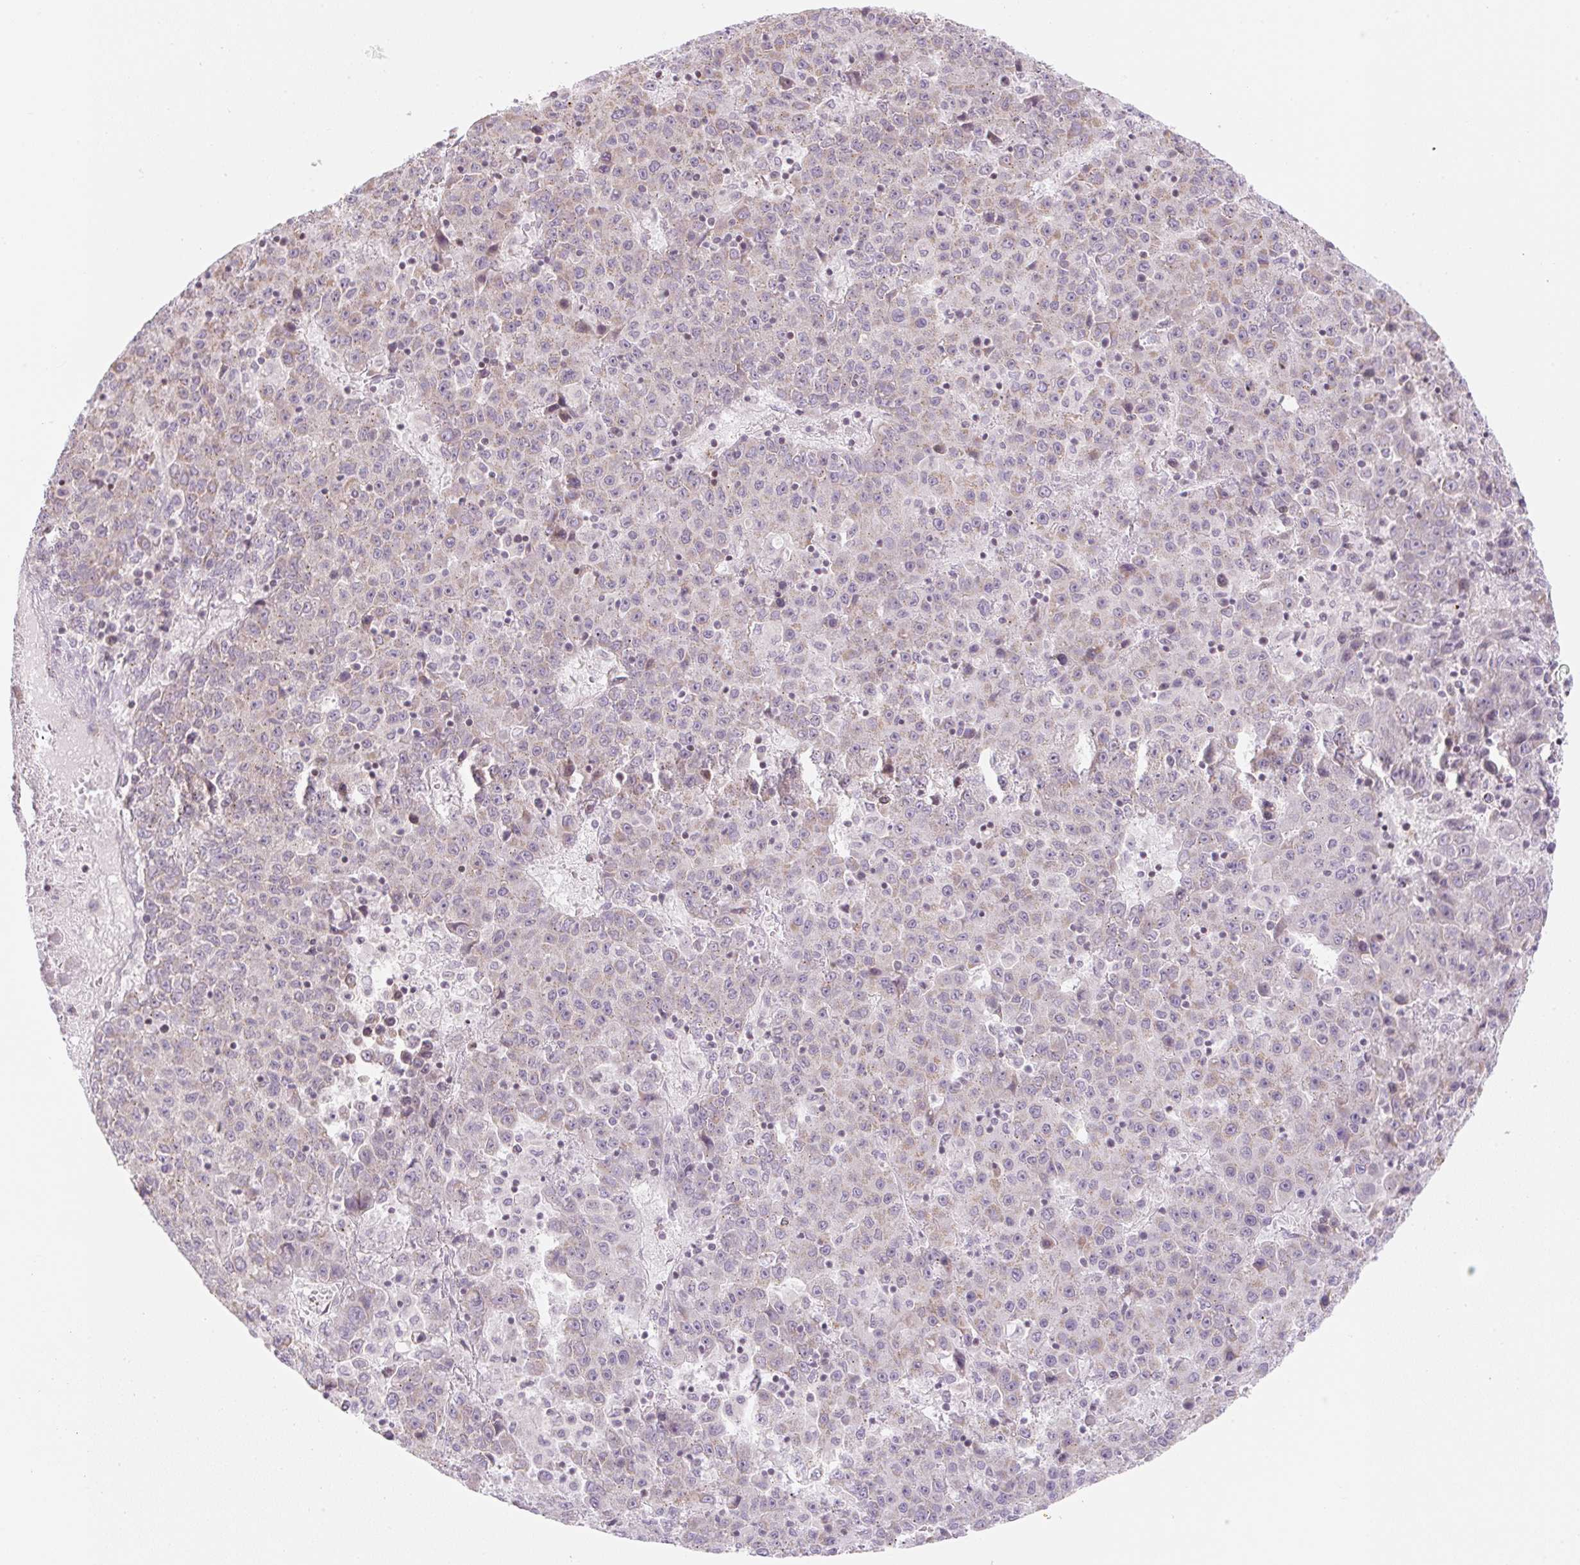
{"staining": {"intensity": "weak", "quantity": ">75%", "location": "cytoplasmic/membranous"}, "tissue": "liver cancer", "cell_type": "Tumor cells", "image_type": "cancer", "snomed": [{"axis": "morphology", "description": "Carcinoma, Hepatocellular, NOS"}, {"axis": "topography", "description": "Liver"}], "caption": "Protein expression analysis of human liver cancer (hepatocellular carcinoma) reveals weak cytoplasmic/membranous staining in about >75% of tumor cells.", "gene": "CASKIN1", "patient": {"sex": "female", "age": 53}}